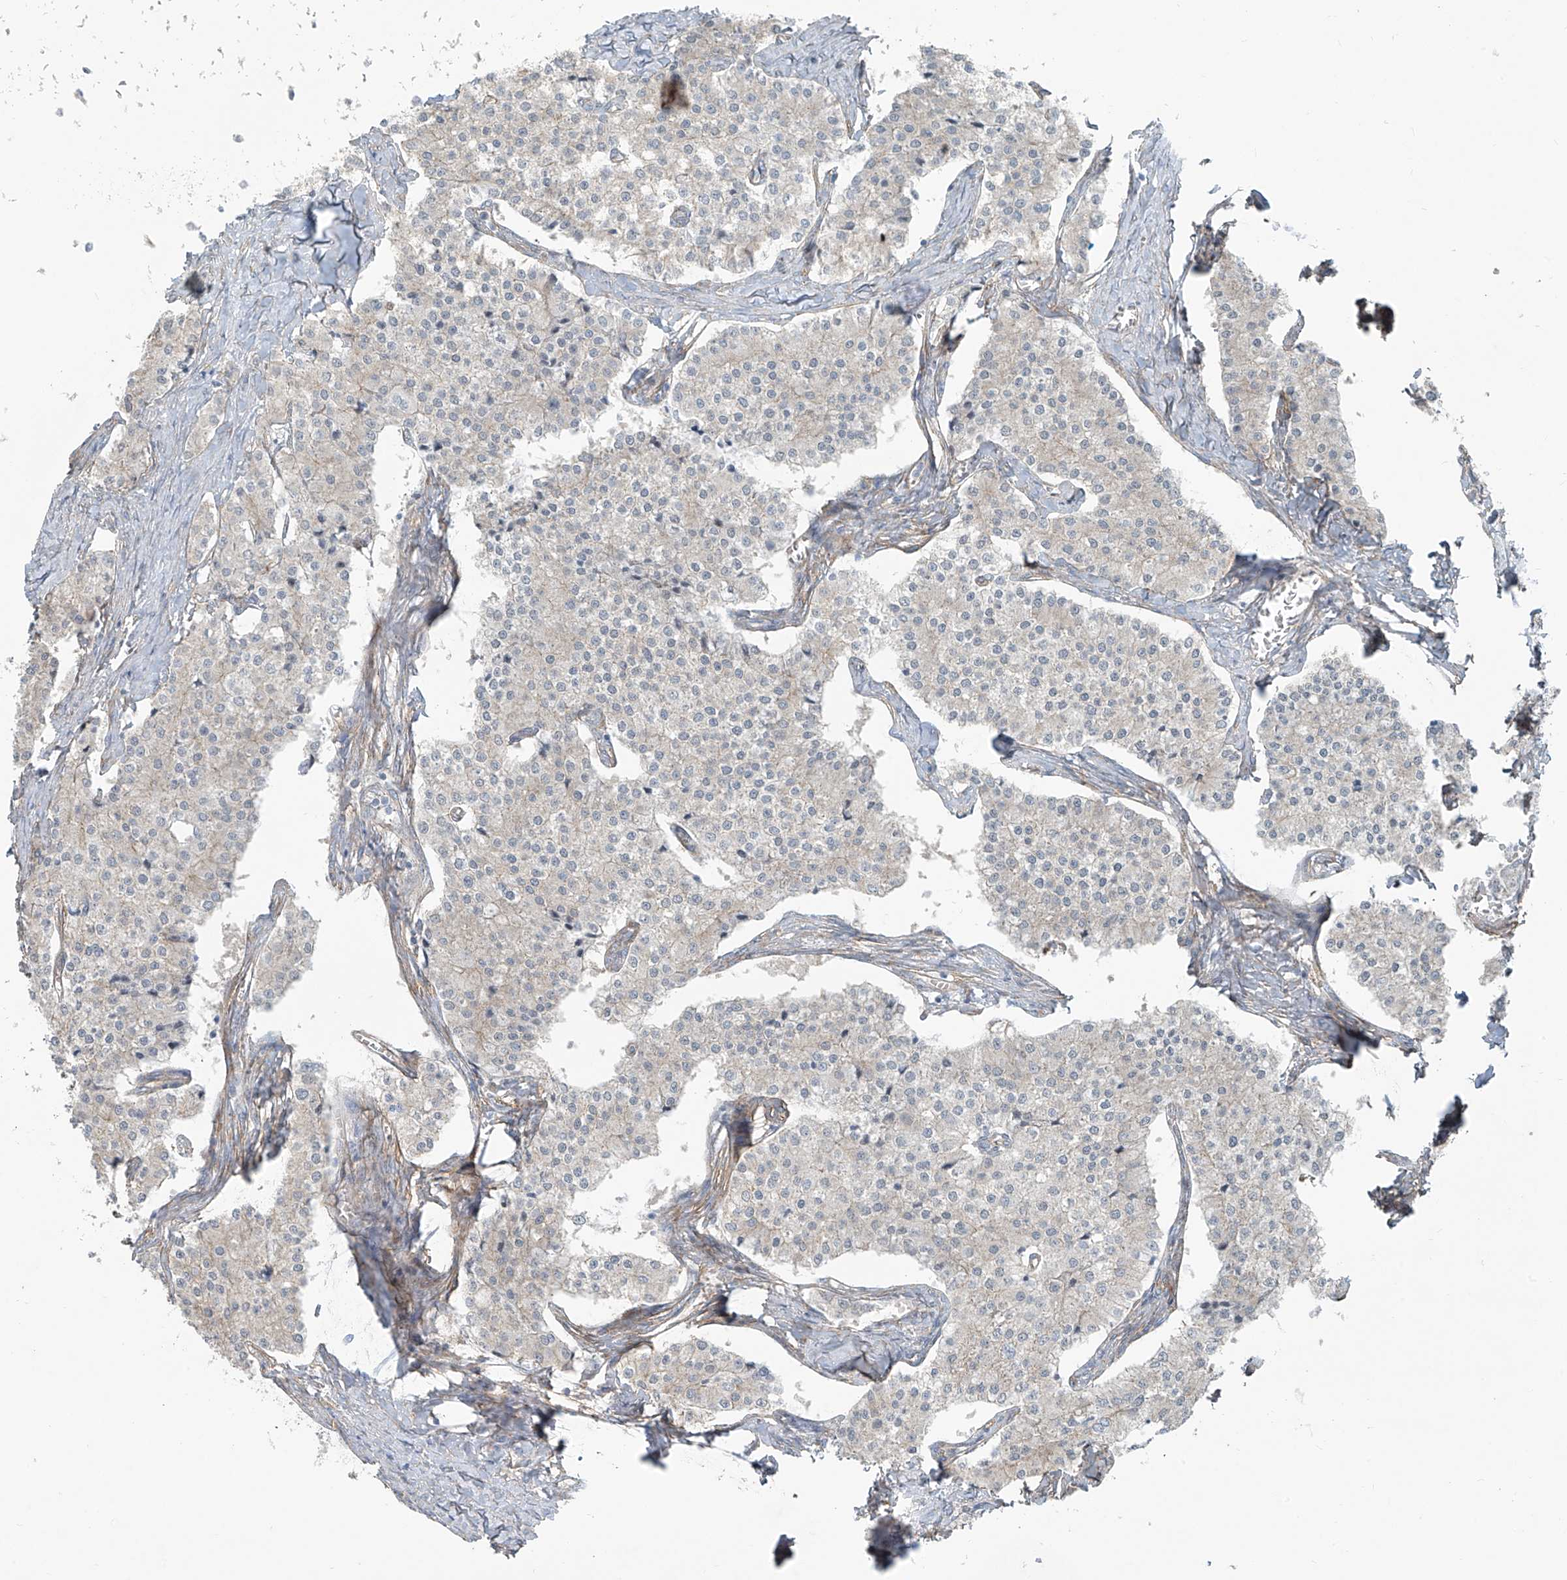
{"staining": {"intensity": "negative", "quantity": "none", "location": "none"}, "tissue": "carcinoid", "cell_type": "Tumor cells", "image_type": "cancer", "snomed": [{"axis": "morphology", "description": "Carcinoid, malignant, NOS"}, {"axis": "topography", "description": "Colon"}], "caption": "A high-resolution image shows IHC staining of carcinoid (malignant), which demonstrates no significant expression in tumor cells.", "gene": "TUBE1", "patient": {"sex": "female", "age": 52}}